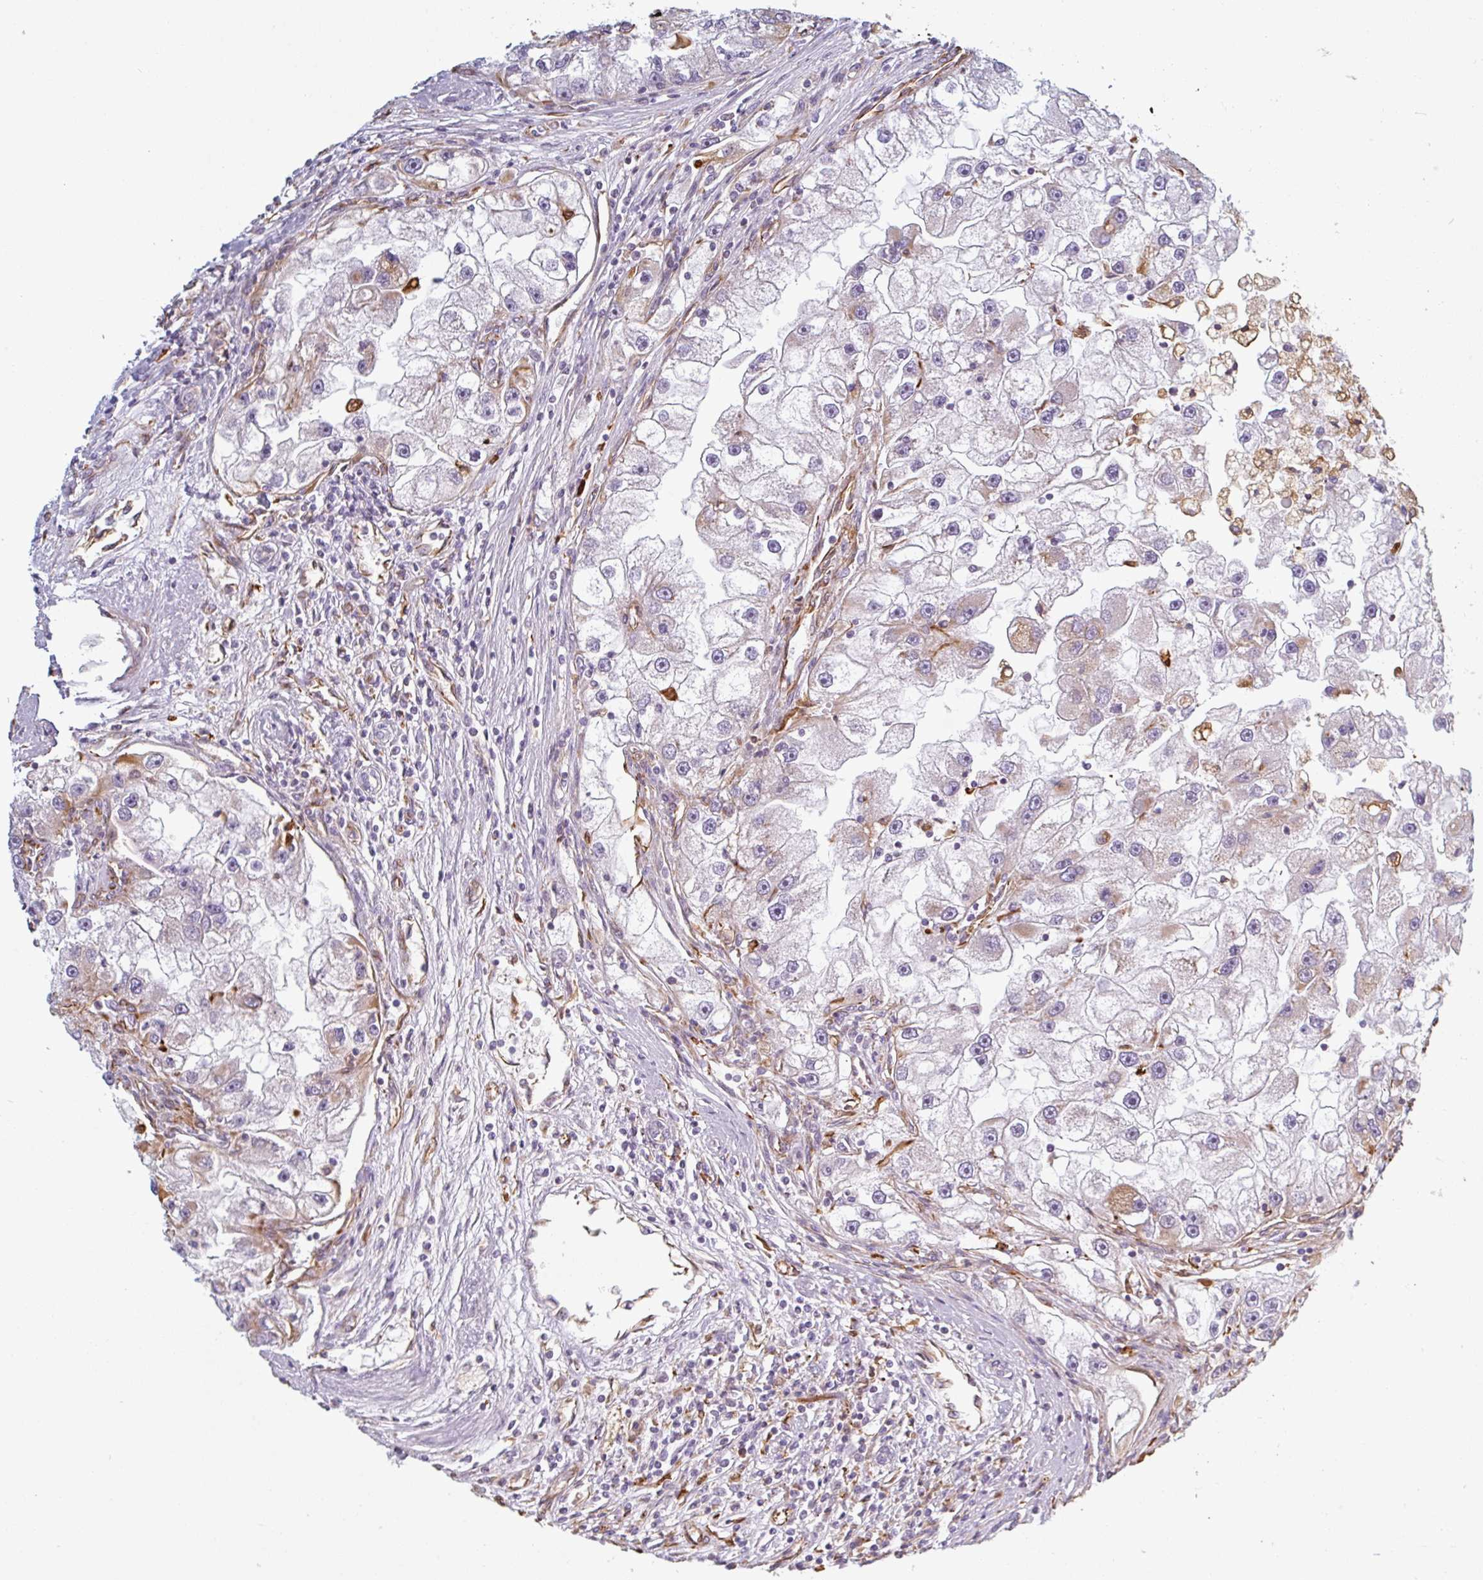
{"staining": {"intensity": "moderate", "quantity": "<25%", "location": "cytoplasmic/membranous"}, "tissue": "renal cancer", "cell_type": "Tumor cells", "image_type": "cancer", "snomed": [{"axis": "morphology", "description": "Adenocarcinoma, NOS"}, {"axis": "topography", "description": "Kidney"}], "caption": "The histopathology image reveals immunohistochemical staining of renal cancer (adenocarcinoma). There is moderate cytoplasmic/membranous expression is appreciated in about <25% of tumor cells. The staining was performed using DAB (3,3'-diaminobenzidine), with brown indicating positive protein expression. Nuclei are stained blue with hematoxylin.", "gene": "PPFIA1", "patient": {"sex": "male", "age": 63}}